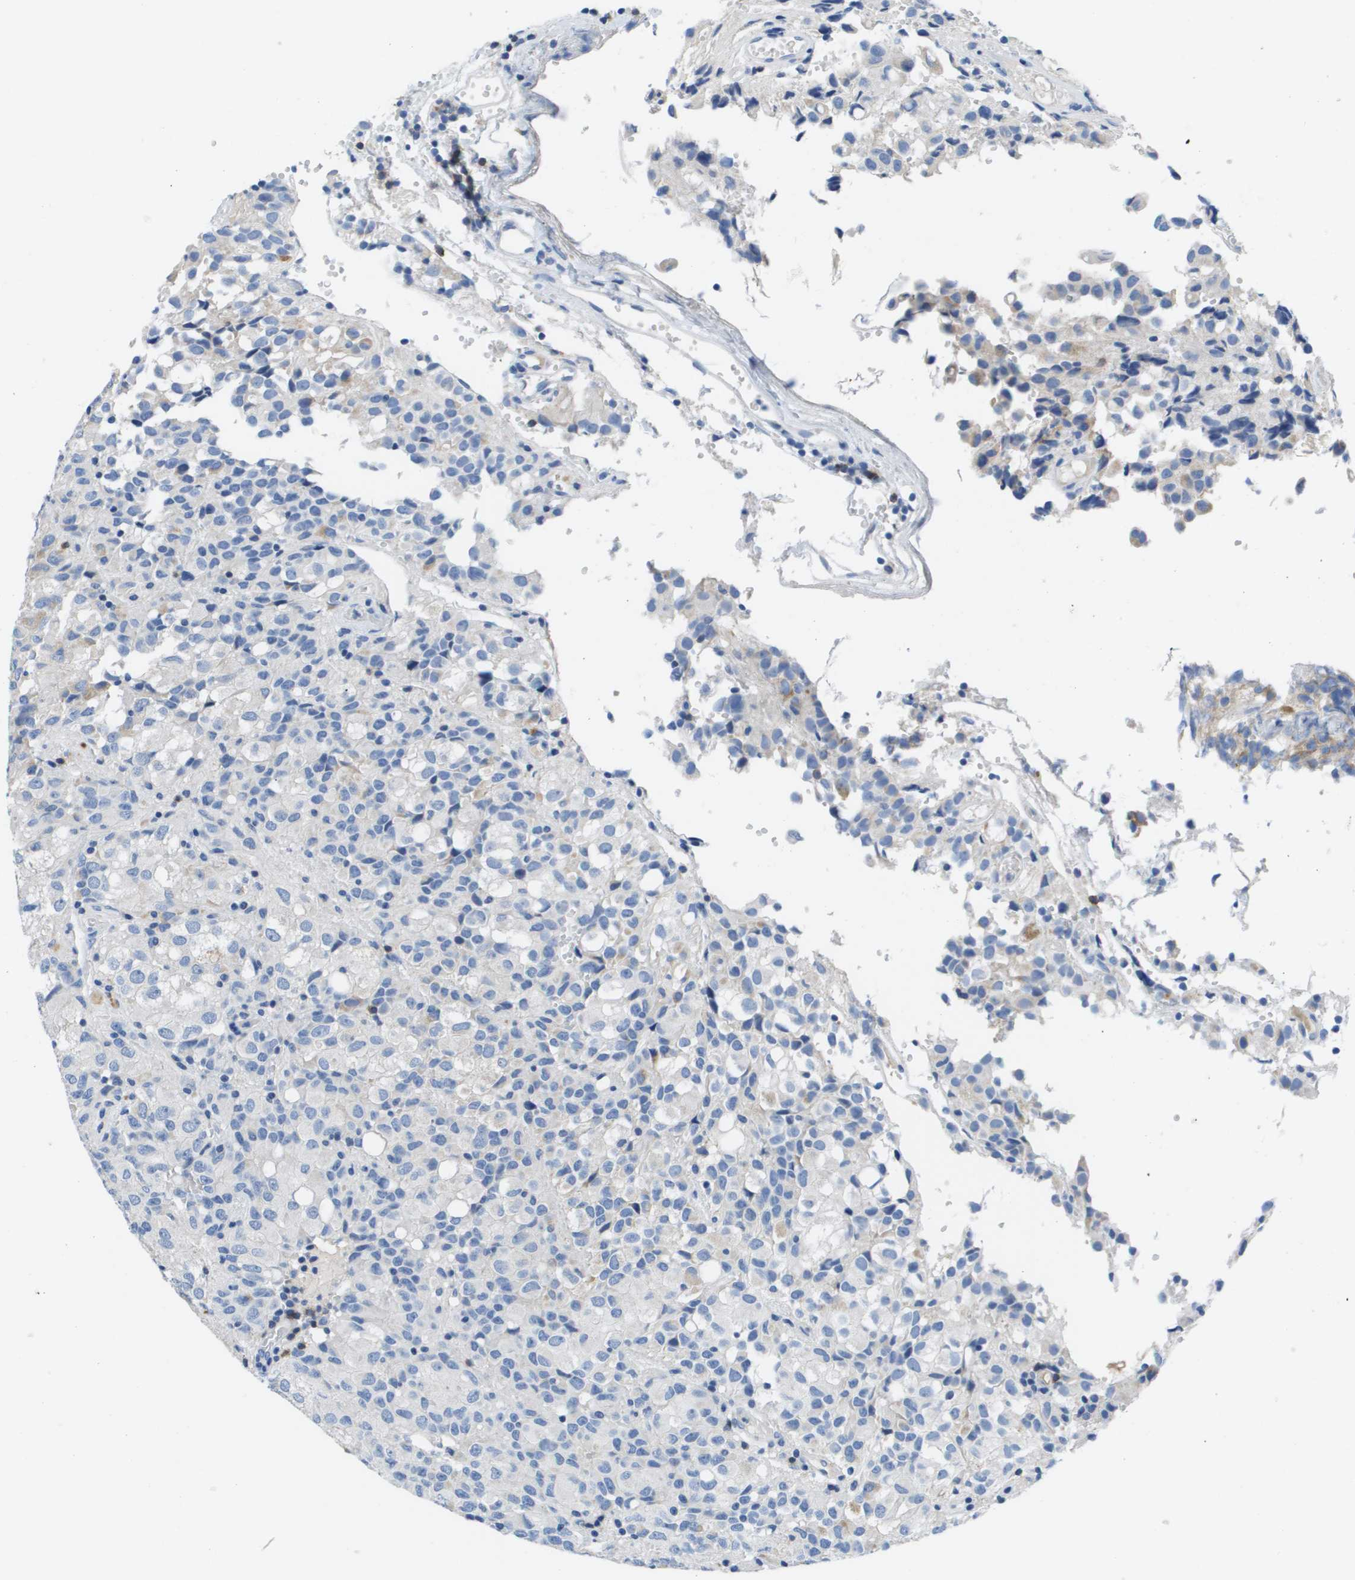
{"staining": {"intensity": "negative", "quantity": "none", "location": "none"}, "tissue": "glioma", "cell_type": "Tumor cells", "image_type": "cancer", "snomed": [{"axis": "morphology", "description": "Glioma, malignant, High grade"}, {"axis": "topography", "description": "Brain"}], "caption": "Immunohistochemical staining of human glioma shows no significant expression in tumor cells.", "gene": "MS4A1", "patient": {"sex": "male", "age": 32}}